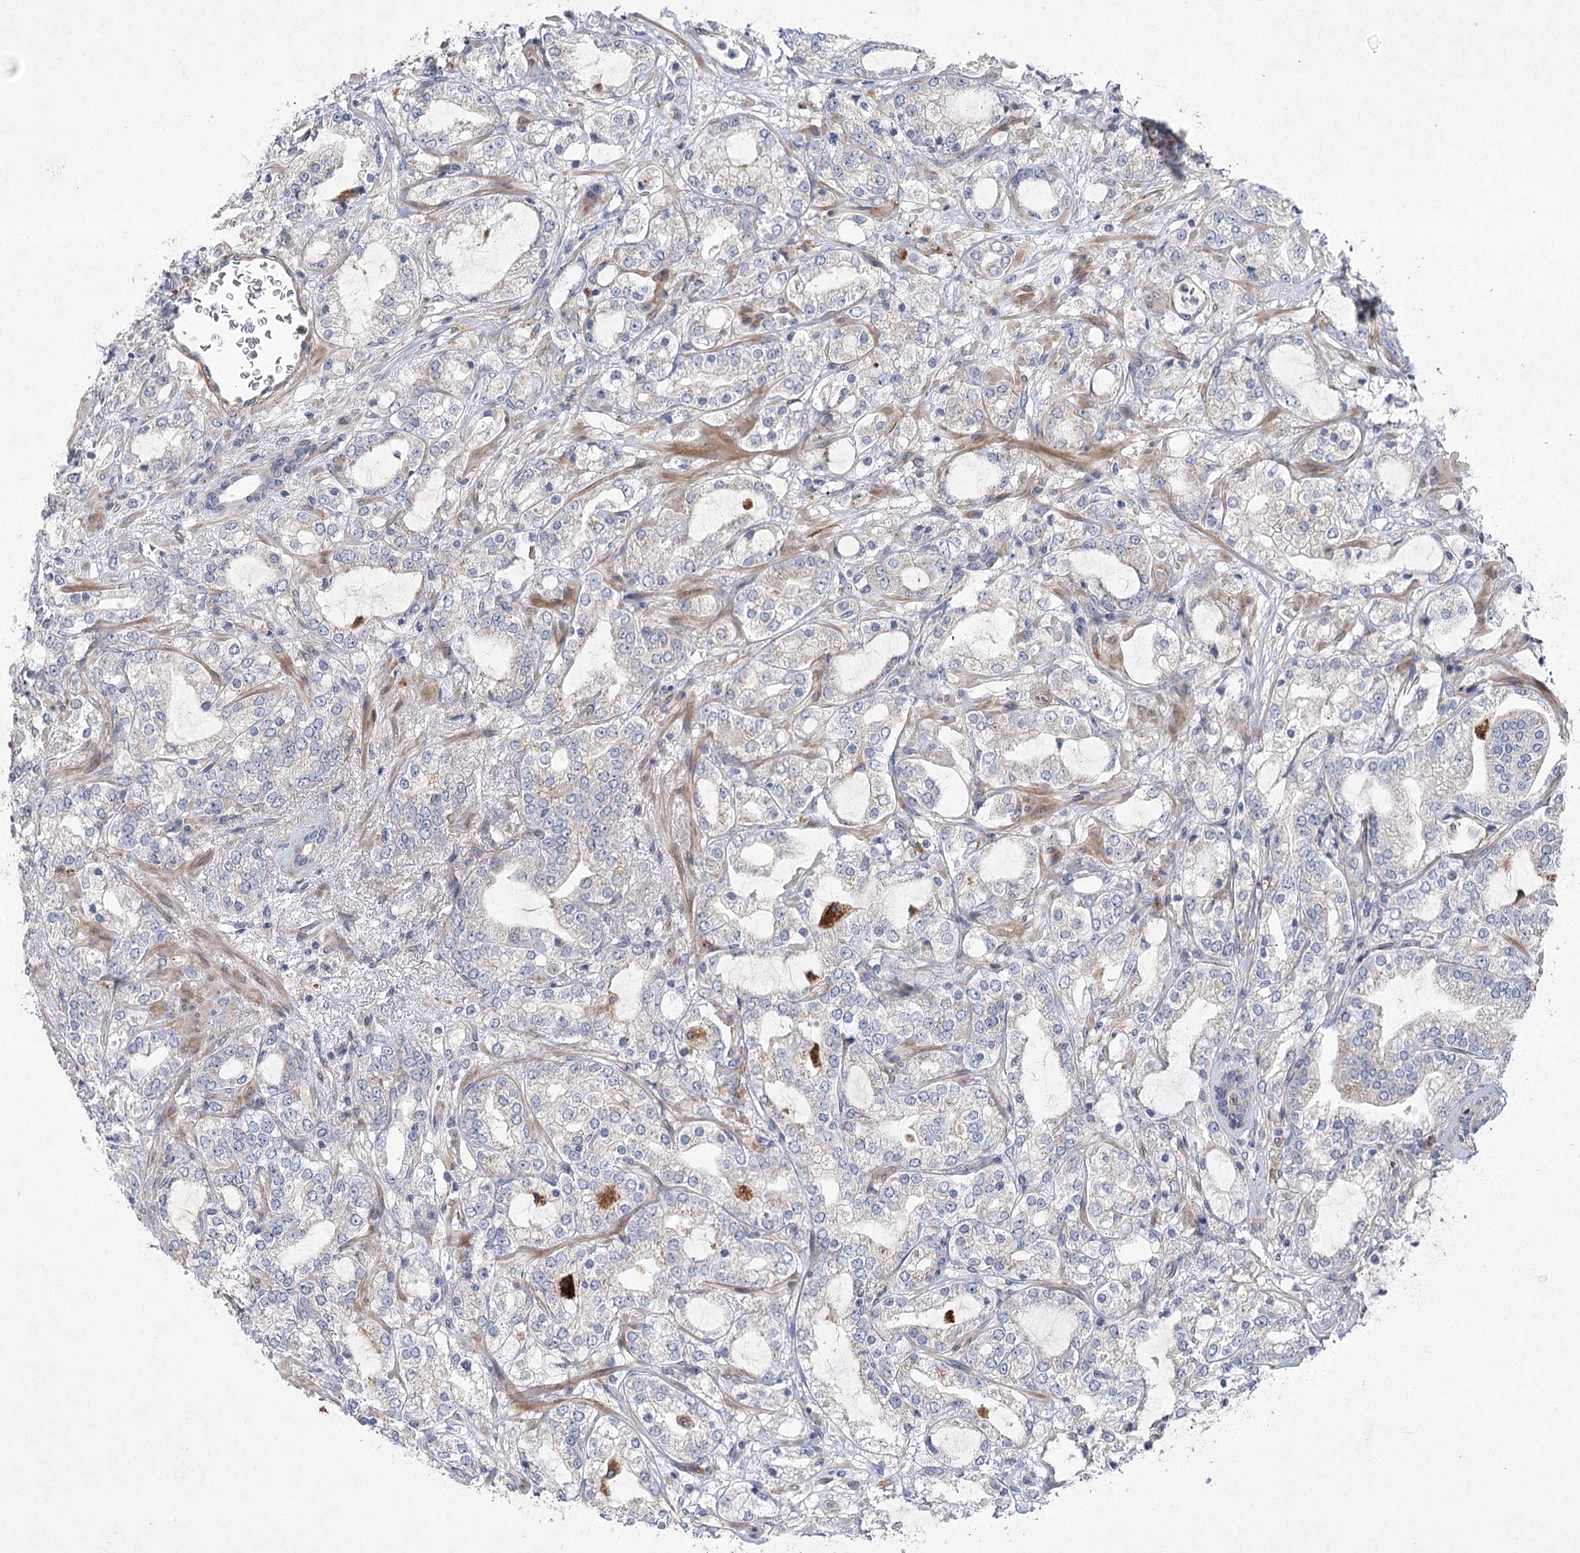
{"staining": {"intensity": "weak", "quantity": "<25%", "location": "cytoplasmic/membranous"}, "tissue": "prostate cancer", "cell_type": "Tumor cells", "image_type": "cancer", "snomed": [{"axis": "morphology", "description": "Adenocarcinoma, High grade"}, {"axis": "topography", "description": "Prostate"}], "caption": "The photomicrograph shows no staining of tumor cells in prostate high-grade adenocarcinoma.", "gene": "SH3BP5L", "patient": {"sex": "male", "age": 64}}